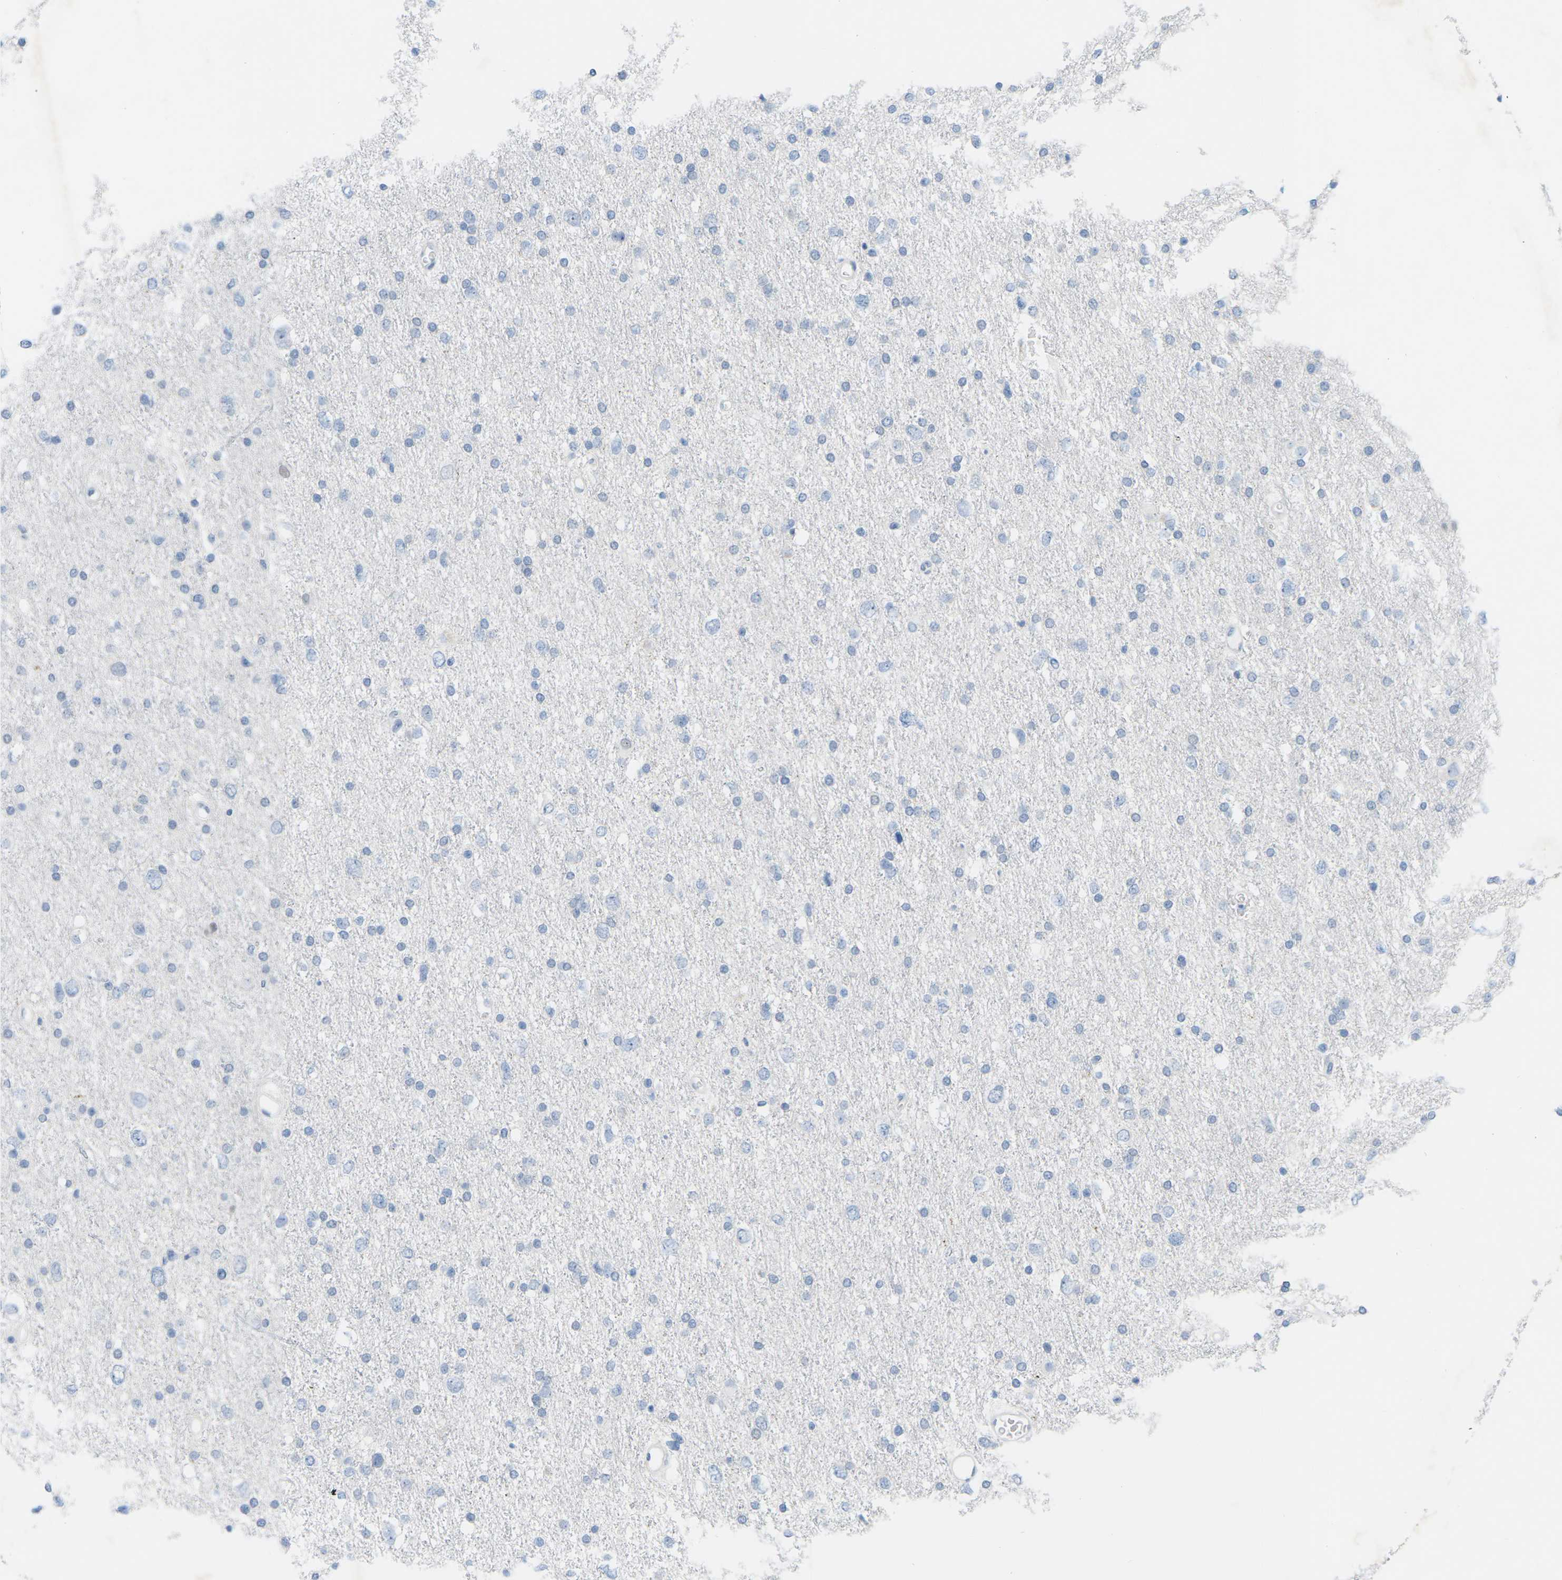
{"staining": {"intensity": "negative", "quantity": "none", "location": "none"}, "tissue": "glioma", "cell_type": "Tumor cells", "image_type": "cancer", "snomed": [{"axis": "morphology", "description": "Glioma, malignant, Low grade"}, {"axis": "topography", "description": "Brain"}], "caption": "Tumor cells show no significant protein expression in glioma.", "gene": "HLTF", "patient": {"sex": "female", "age": 37}}